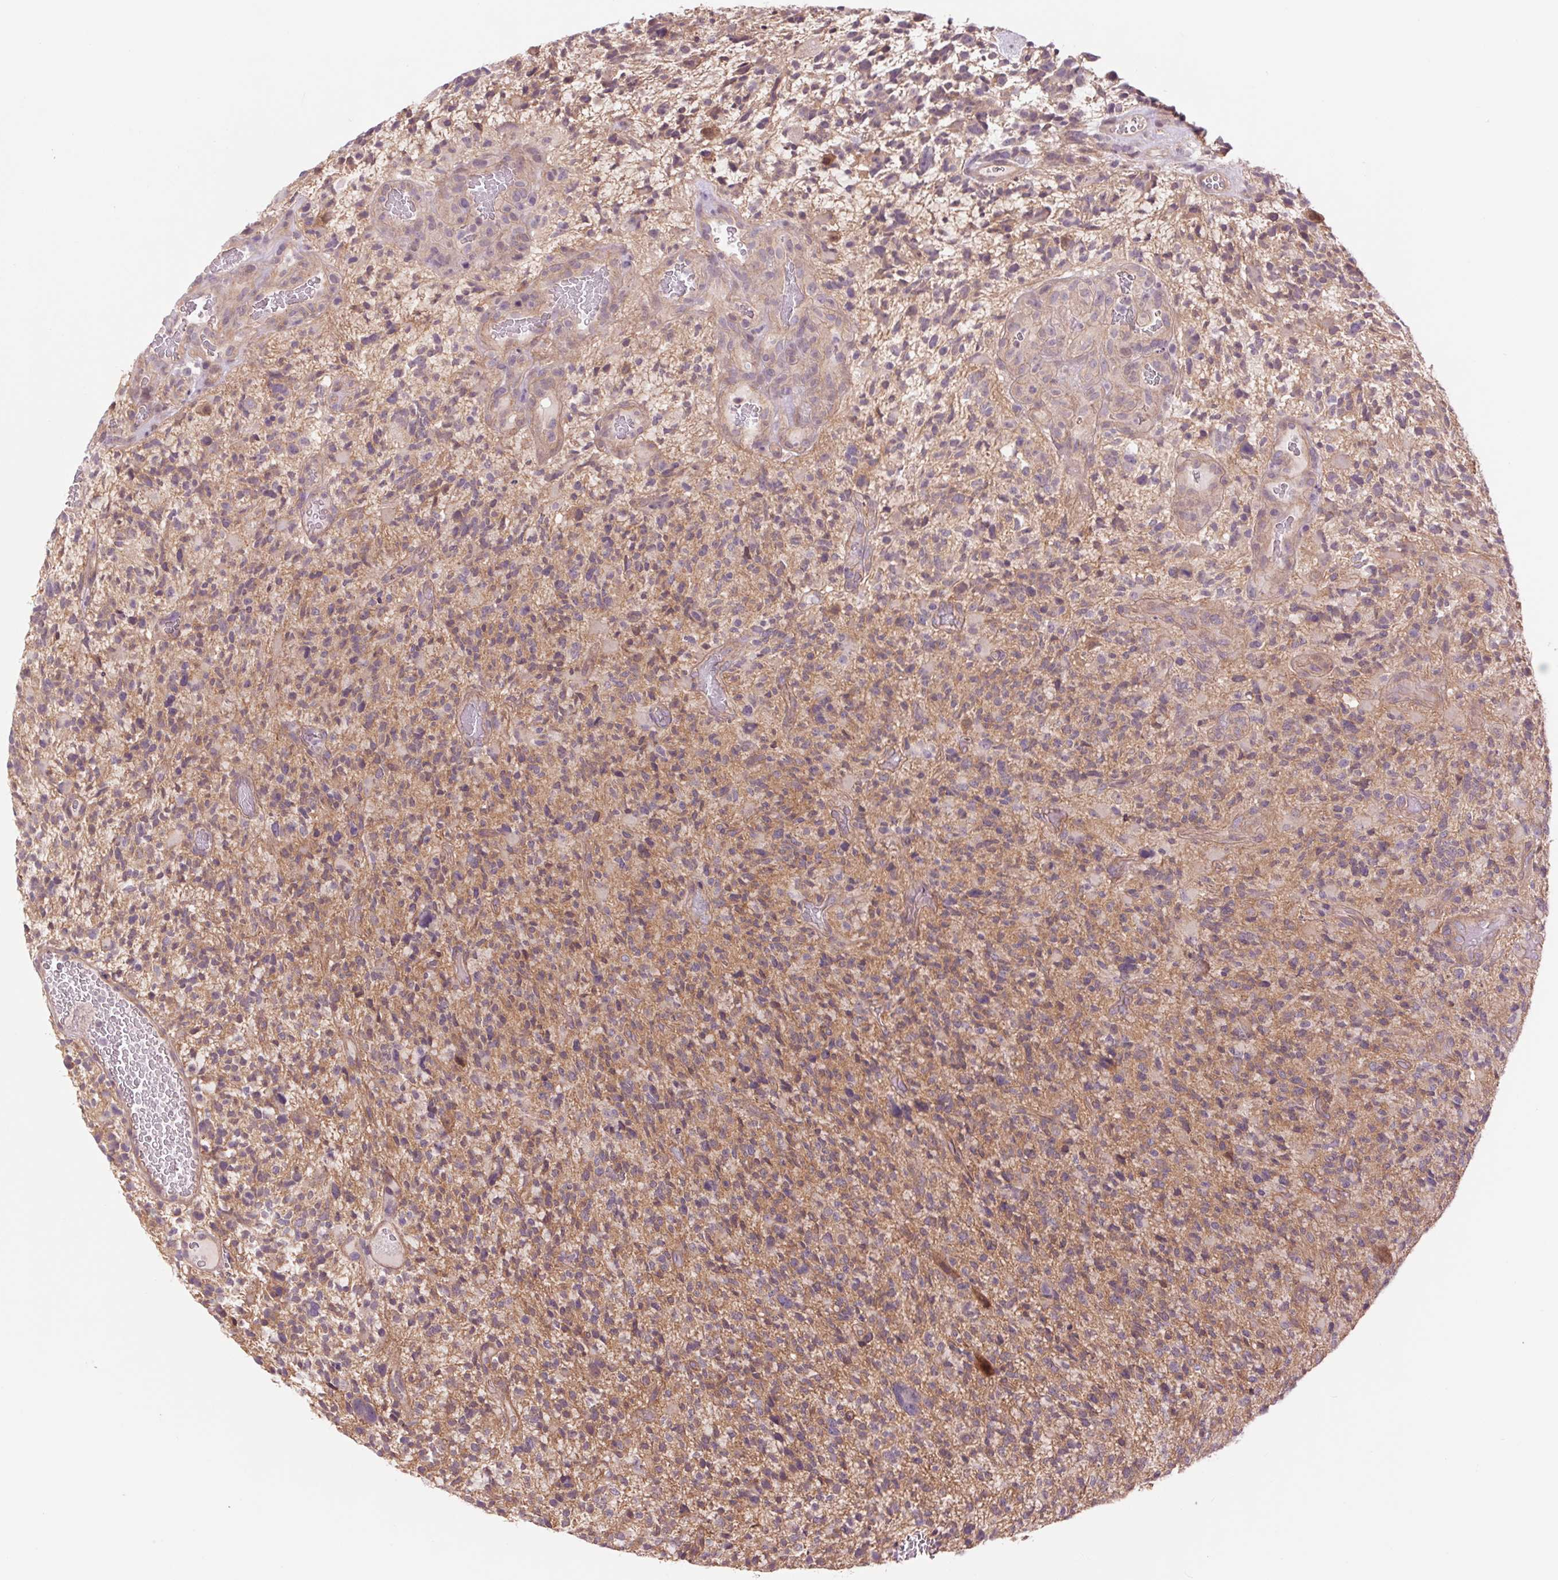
{"staining": {"intensity": "negative", "quantity": "none", "location": "none"}, "tissue": "glioma", "cell_type": "Tumor cells", "image_type": "cancer", "snomed": [{"axis": "morphology", "description": "Glioma, malignant, High grade"}, {"axis": "topography", "description": "Brain"}], "caption": "An image of human glioma is negative for staining in tumor cells. Nuclei are stained in blue.", "gene": "SH3RF2", "patient": {"sex": "female", "age": 71}}